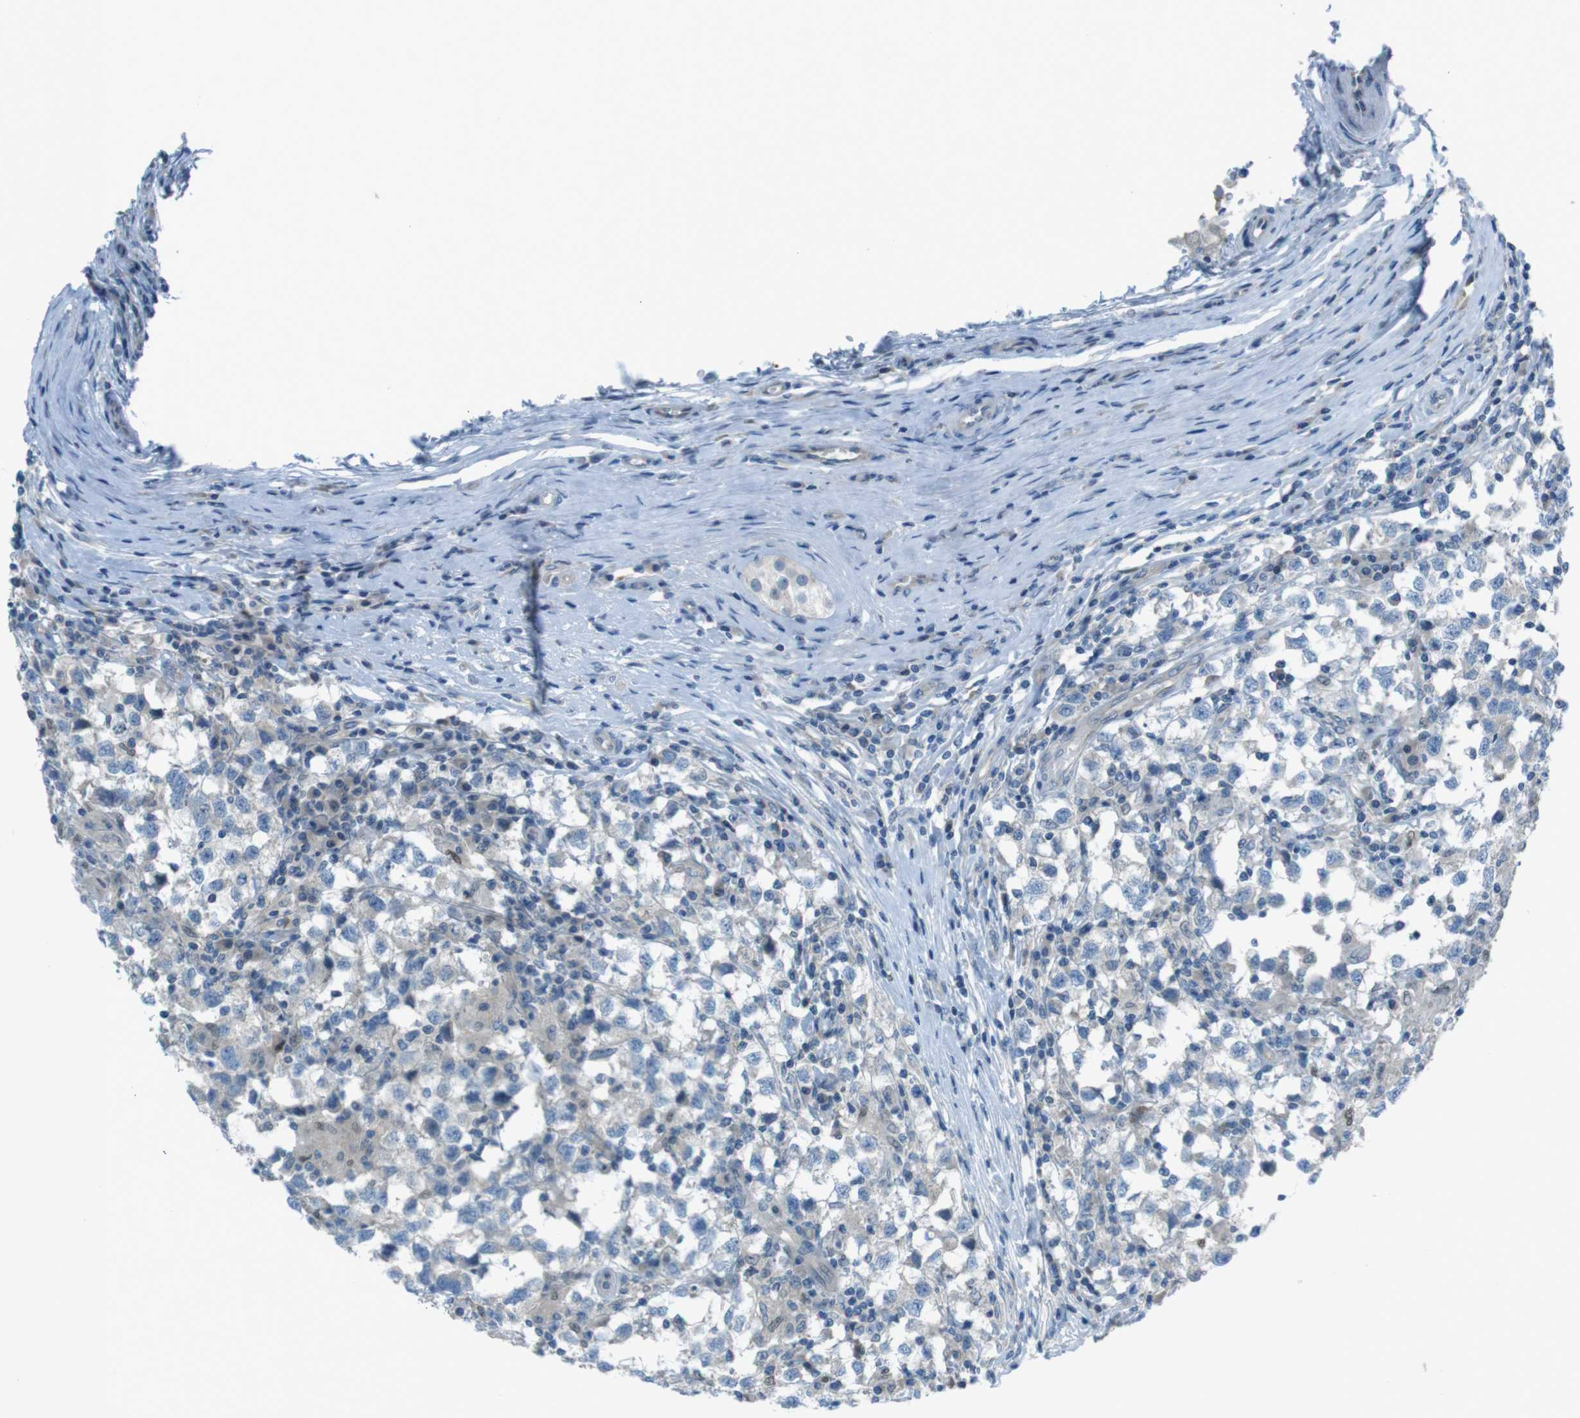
{"staining": {"intensity": "negative", "quantity": "none", "location": "none"}, "tissue": "testis cancer", "cell_type": "Tumor cells", "image_type": "cancer", "snomed": [{"axis": "morphology", "description": "Carcinoma, Embryonal, NOS"}, {"axis": "topography", "description": "Testis"}], "caption": "A high-resolution histopathology image shows IHC staining of embryonal carcinoma (testis), which shows no significant staining in tumor cells.", "gene": "ZDHHC20", "patient": {"sex": "male", "age": 21}}